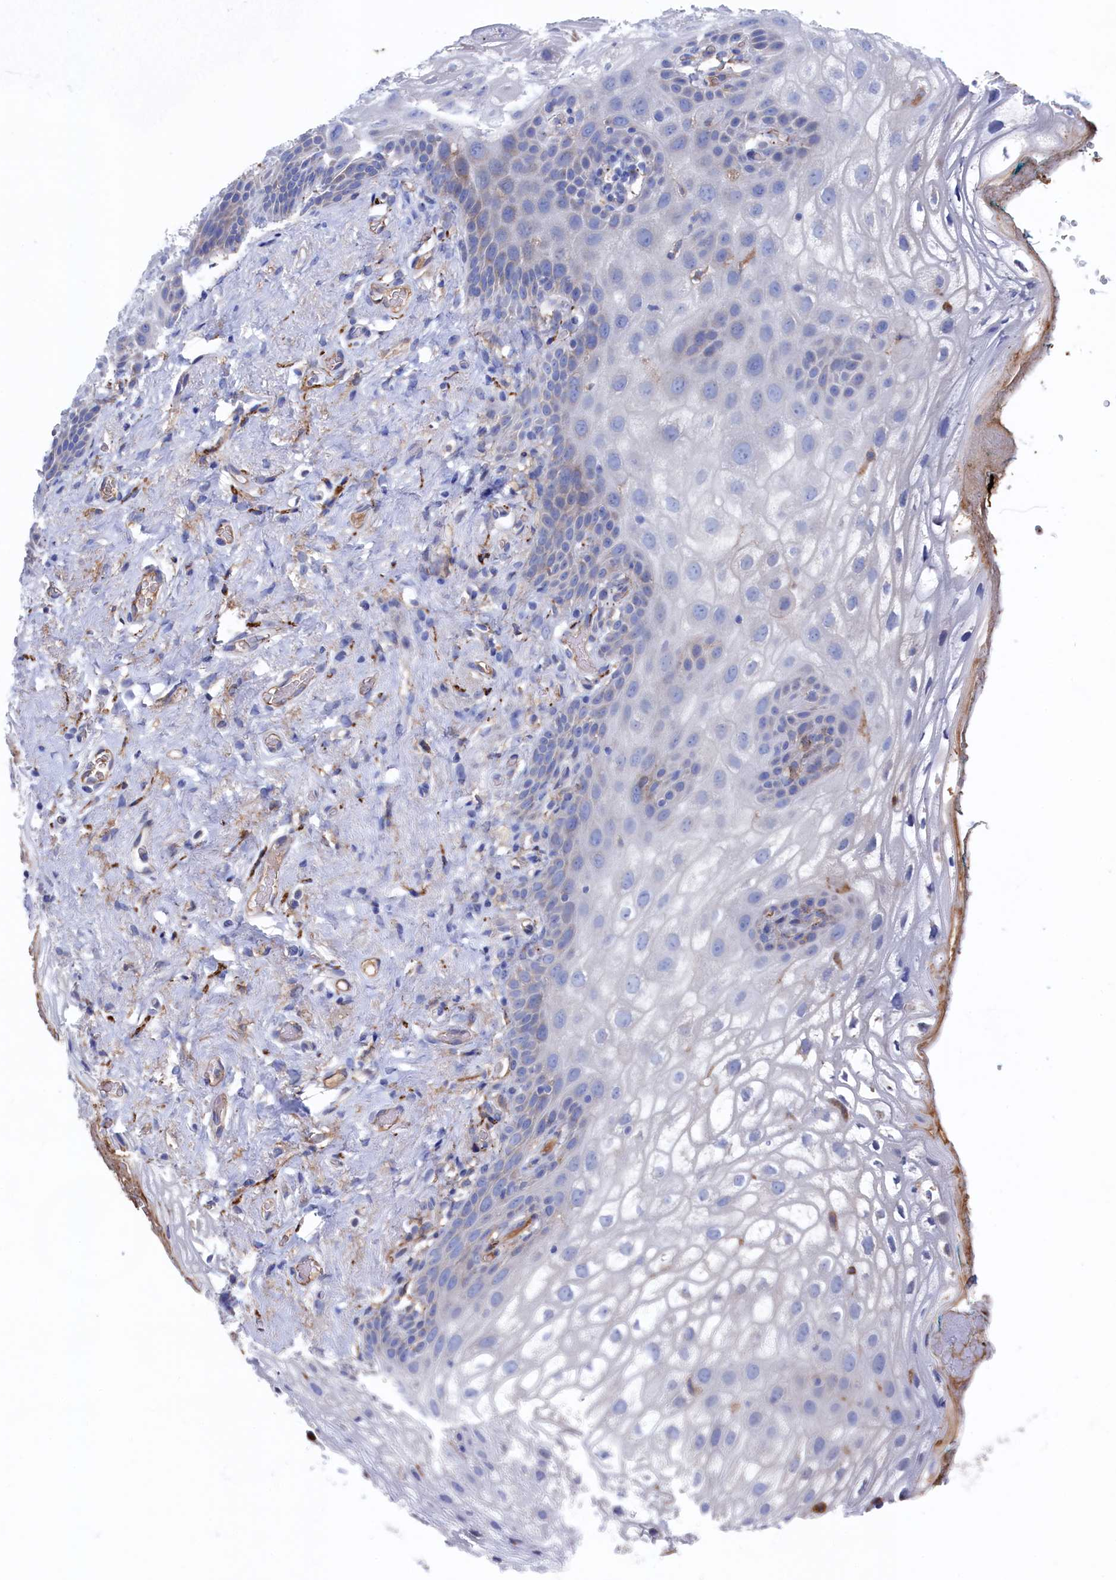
{"staining": {"intensity": "moderate", "quantity": "<25%", "location": "cytoplasmic/membranous"}, "tissue": "vagina", "cell_type": "Squamous epithelial cells", "image_type": "normal", "snomed": [{"axis": "morphology", "description": "Normal tissue, NOS"}, {"axis": "topography", "description": "Vagina"}], "caption": "Immunohistochemical staining of unremarkable vagina reveals low levels of moderate cytoplasmic/membranous expression in approximately <25% of squamous epithelial cells. Nuclei are stained in blue.", "gene": "C12orf73", "patient": {"sex": "female", "age": 68}}